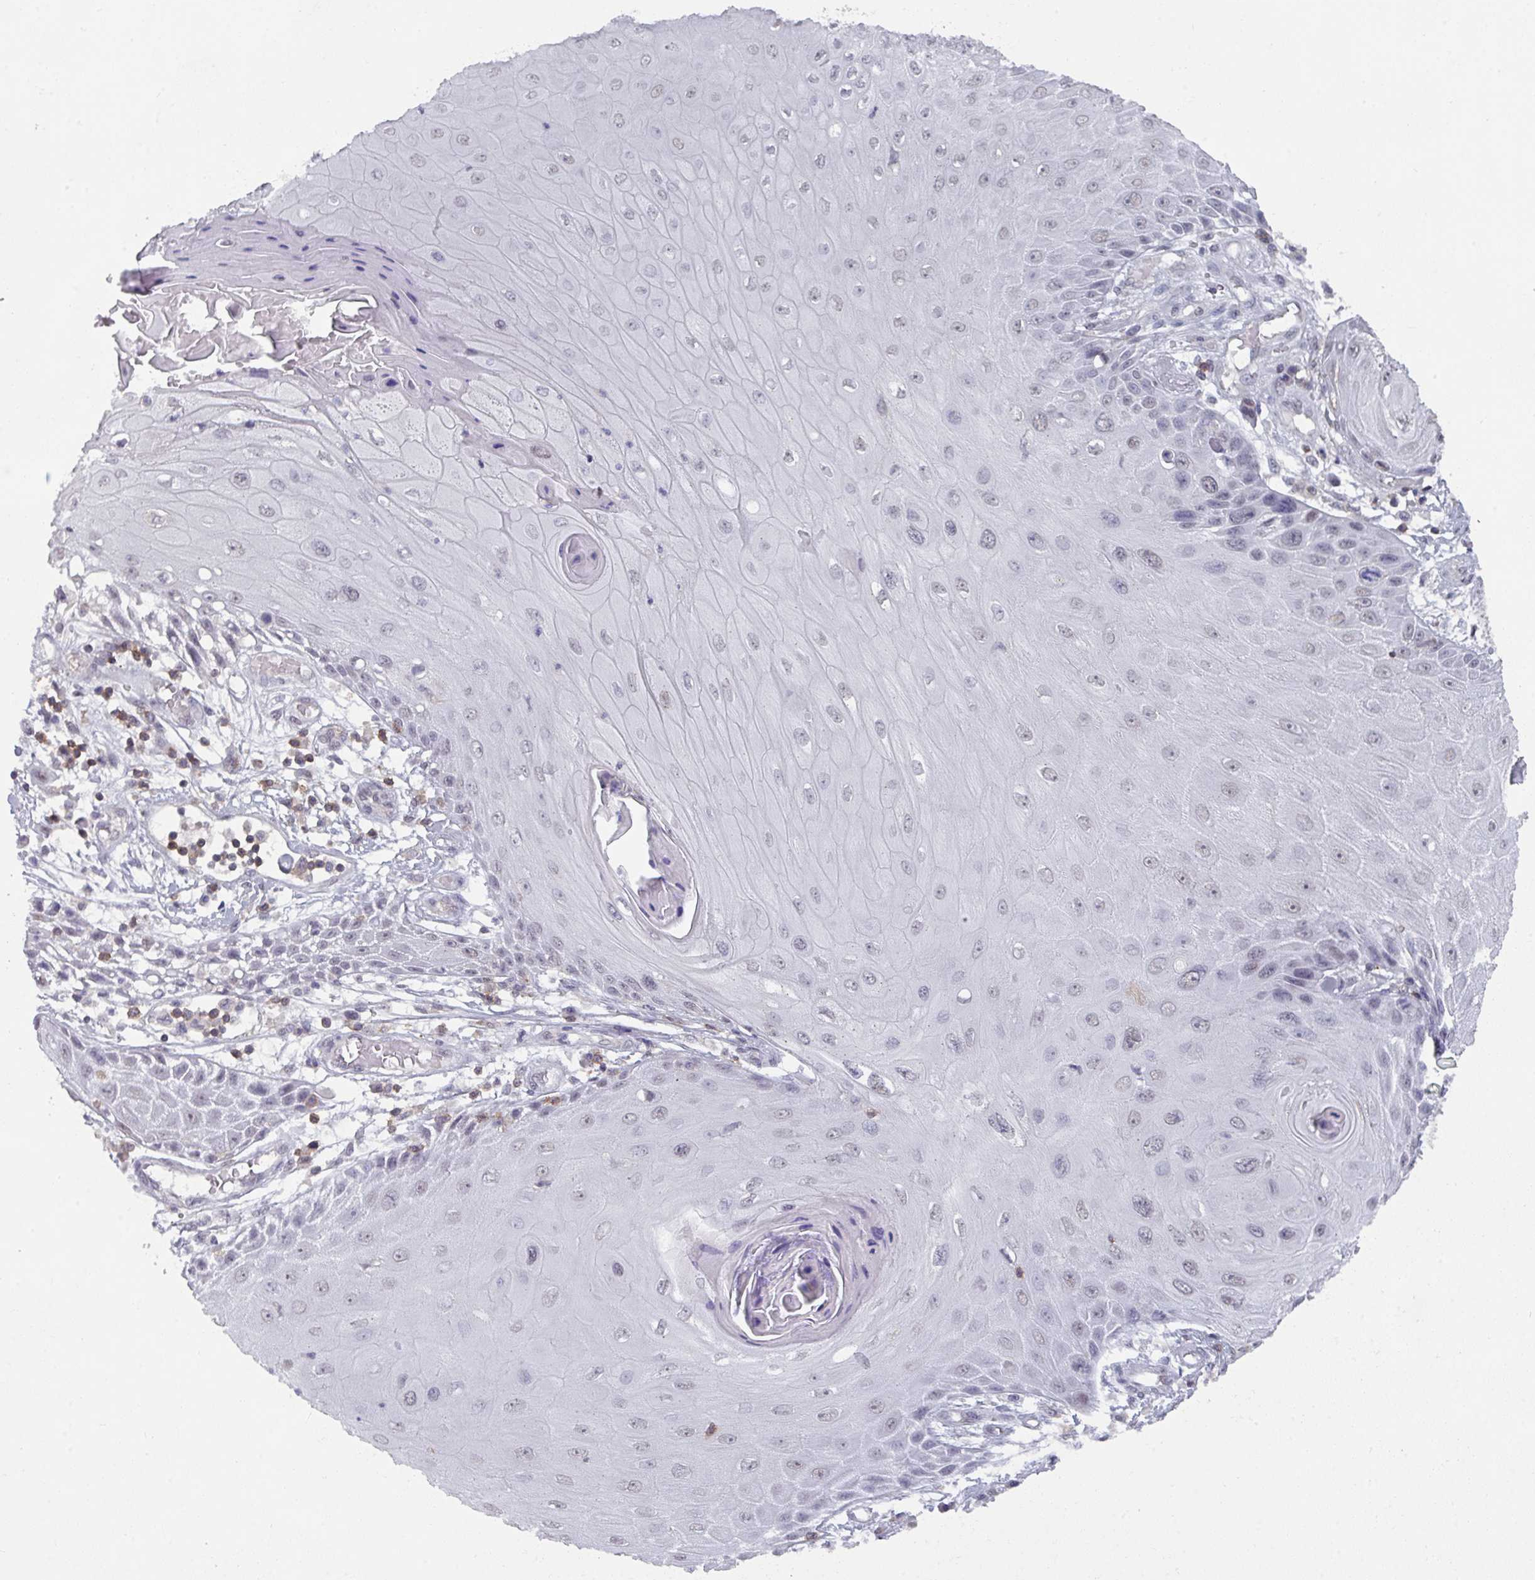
{"staining": {"intensity": "weak", "quantity": "25%-75%", "location": "nuclear"}, "tissue": "skin cancer", "cell_type": "Tumor cells", "image_type": "cancer", "snomed": [{"axis": "morphology", "description": "Squamous cell carcinoma, NOS"}, {"axis": "topography", "description": "Skin"}, {"axis": "topography", "description": "Vulva"}], "caption": "Immunohistochemical staining of skin squamous cell carcinoma exhibits weak nuclear protein staining in about 25%-75% of tumor cells.", "gene": "RASAL3", "patient": {"sex": "female", "age": 44}}